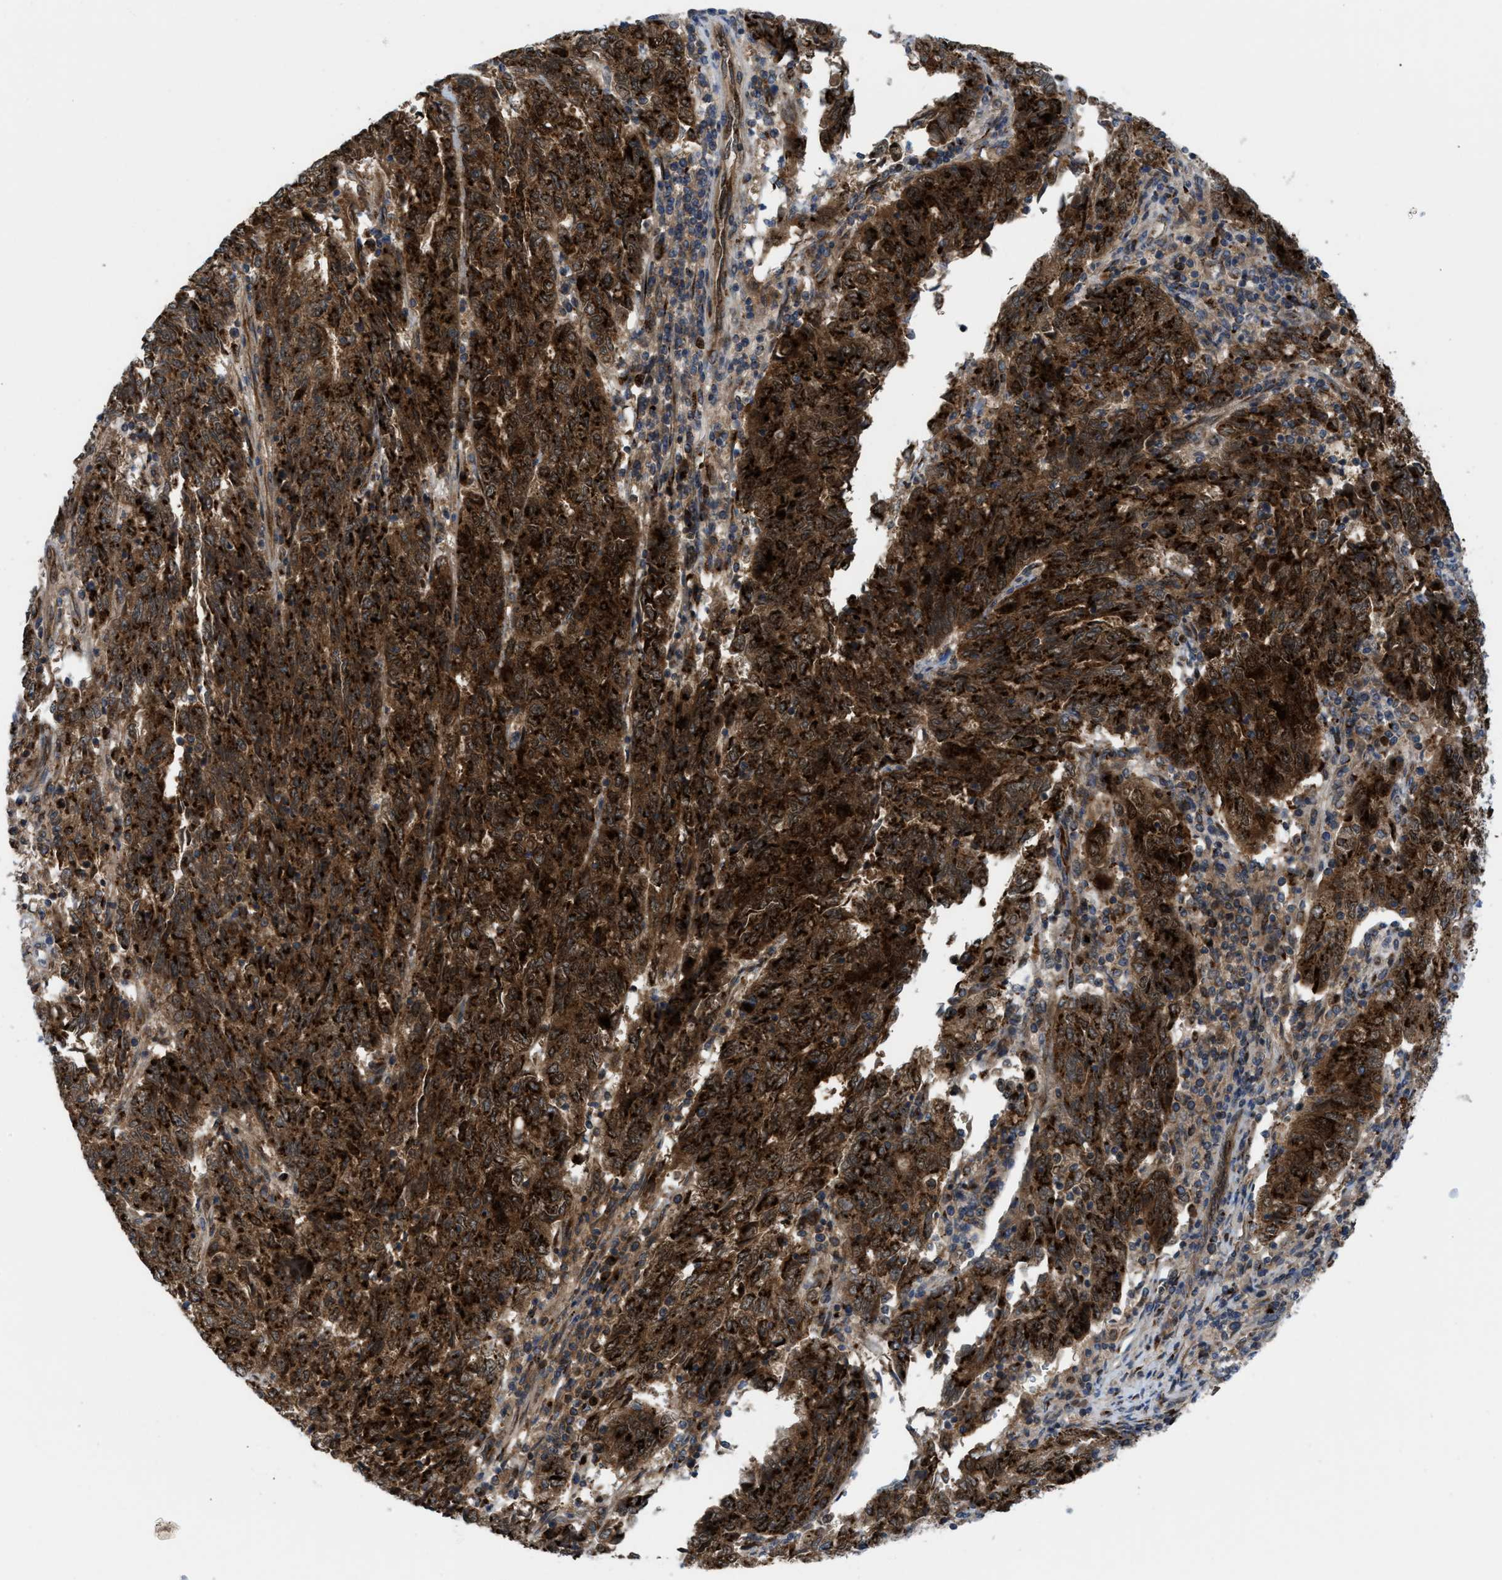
{"staining": {"intensity": "strong", "quantity": ">75%", "location": "cytoplasmic/membranous"}, "tissue": "endometrial cancer", "cell_type": "Tumor cells", "image_type": "cancer", "snomed": [{"axis": "morphology", "description": "Adenocarcinoma, NOS"}, {"axis": "topography", "description": "Endometrium"}], "caption": "The photomicrograph shows a brown stain indicating the presence of a protein in the cytoplasmic/membranous of tumor cells in endometrial adenocarcinoma.", "gene": "SLC38A10", "patient": {"sex": "female", "age": 80}}